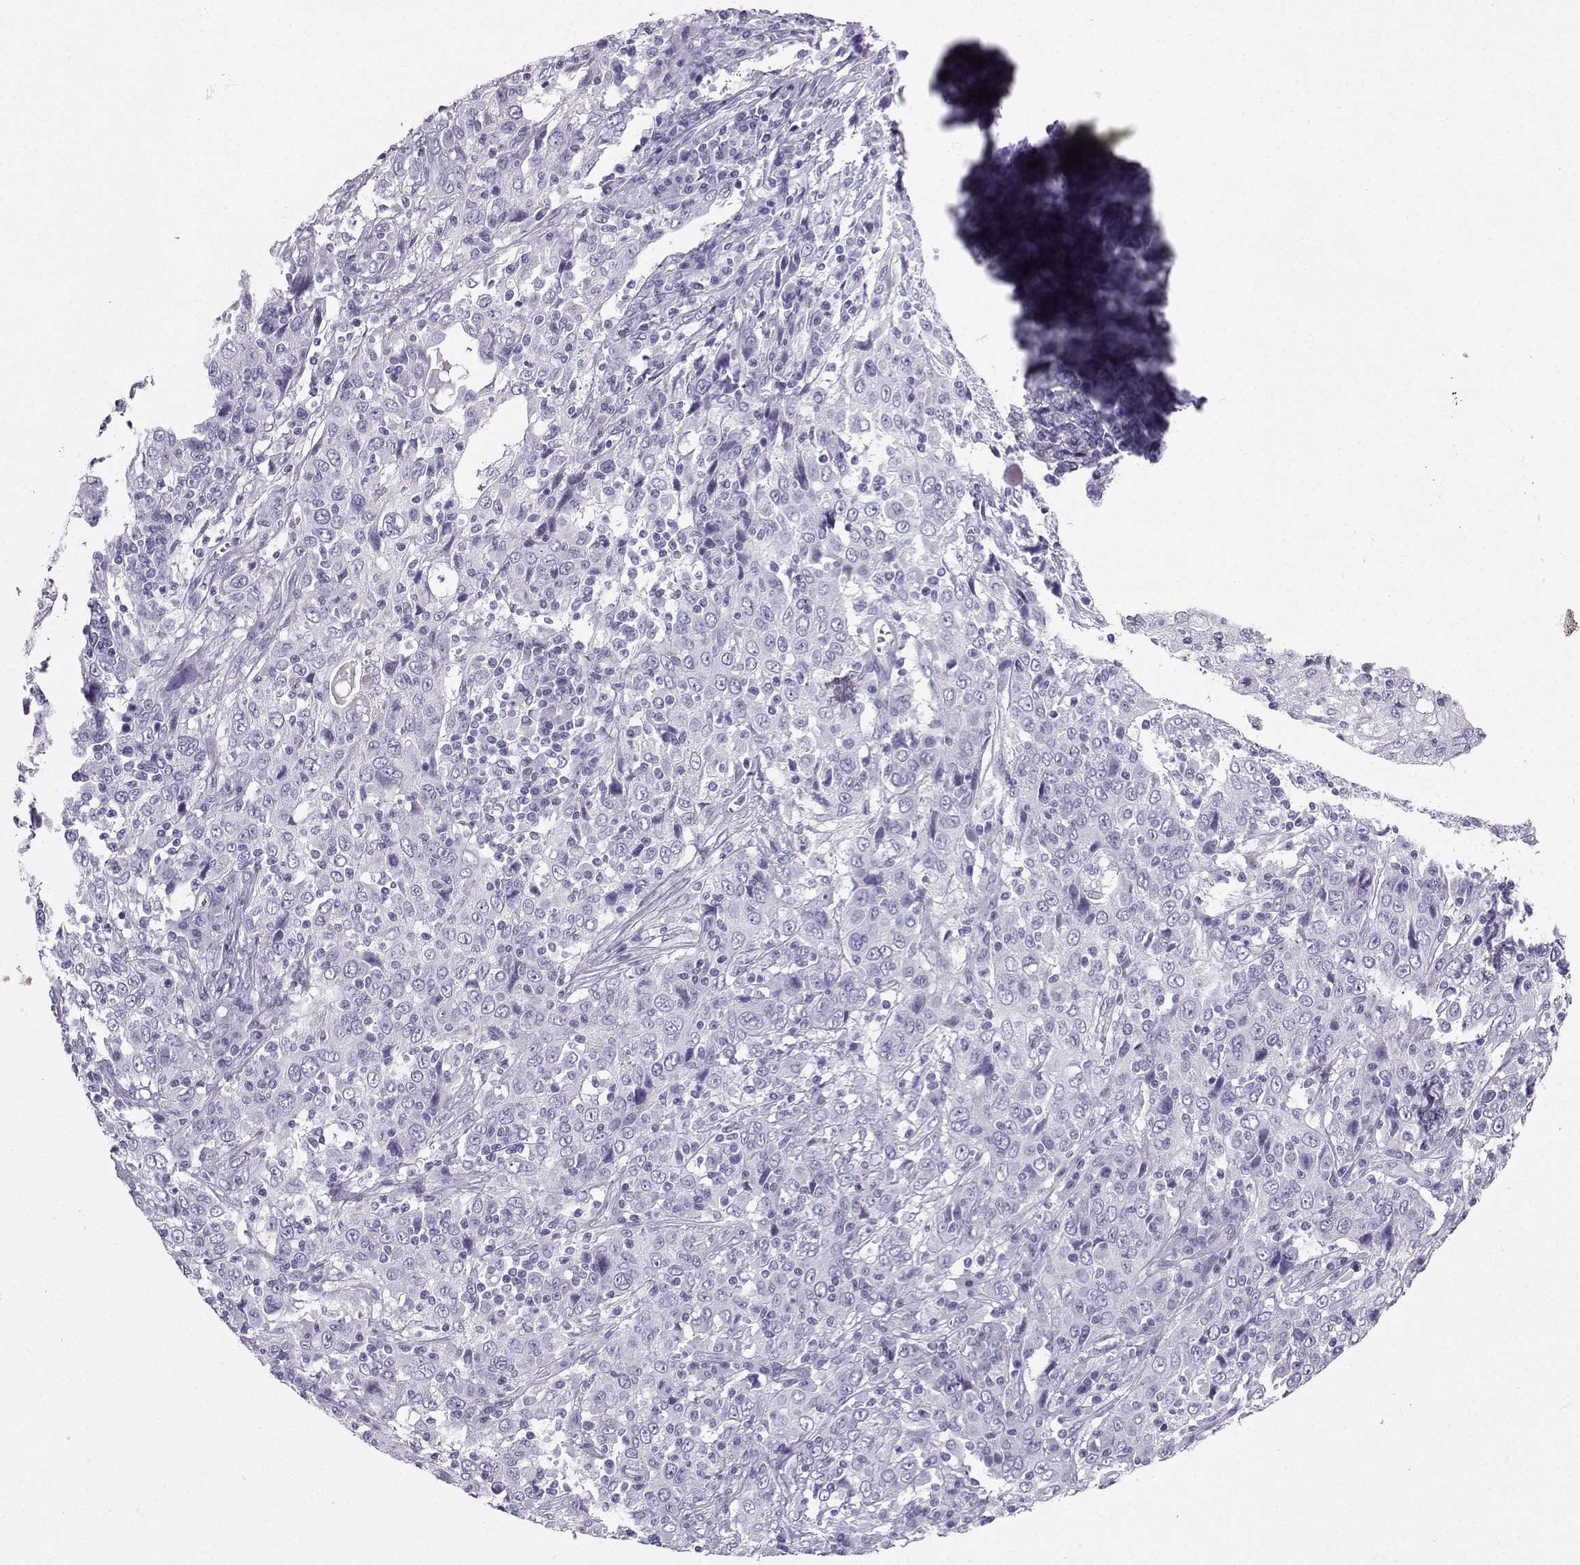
{"staining": {"intensity": "negative", "quantity": "none", "location": "none"}, "tissue": "cervical cancer", "cell_type": "Tumor cells", "image_type": "cancer", "snomed": [{"axis": "morphology", "description": "Squamous cell carcinoma, NOS"}, {"axis": "topography", "description": "Cervix"}], "caption": "Tumor cells are negative for brown protein staining in cervical cancer. (DAB immunohistochemistry, high magnification).", "gene": "IQCD", "patient": {"sex": "female", "age": 46}}